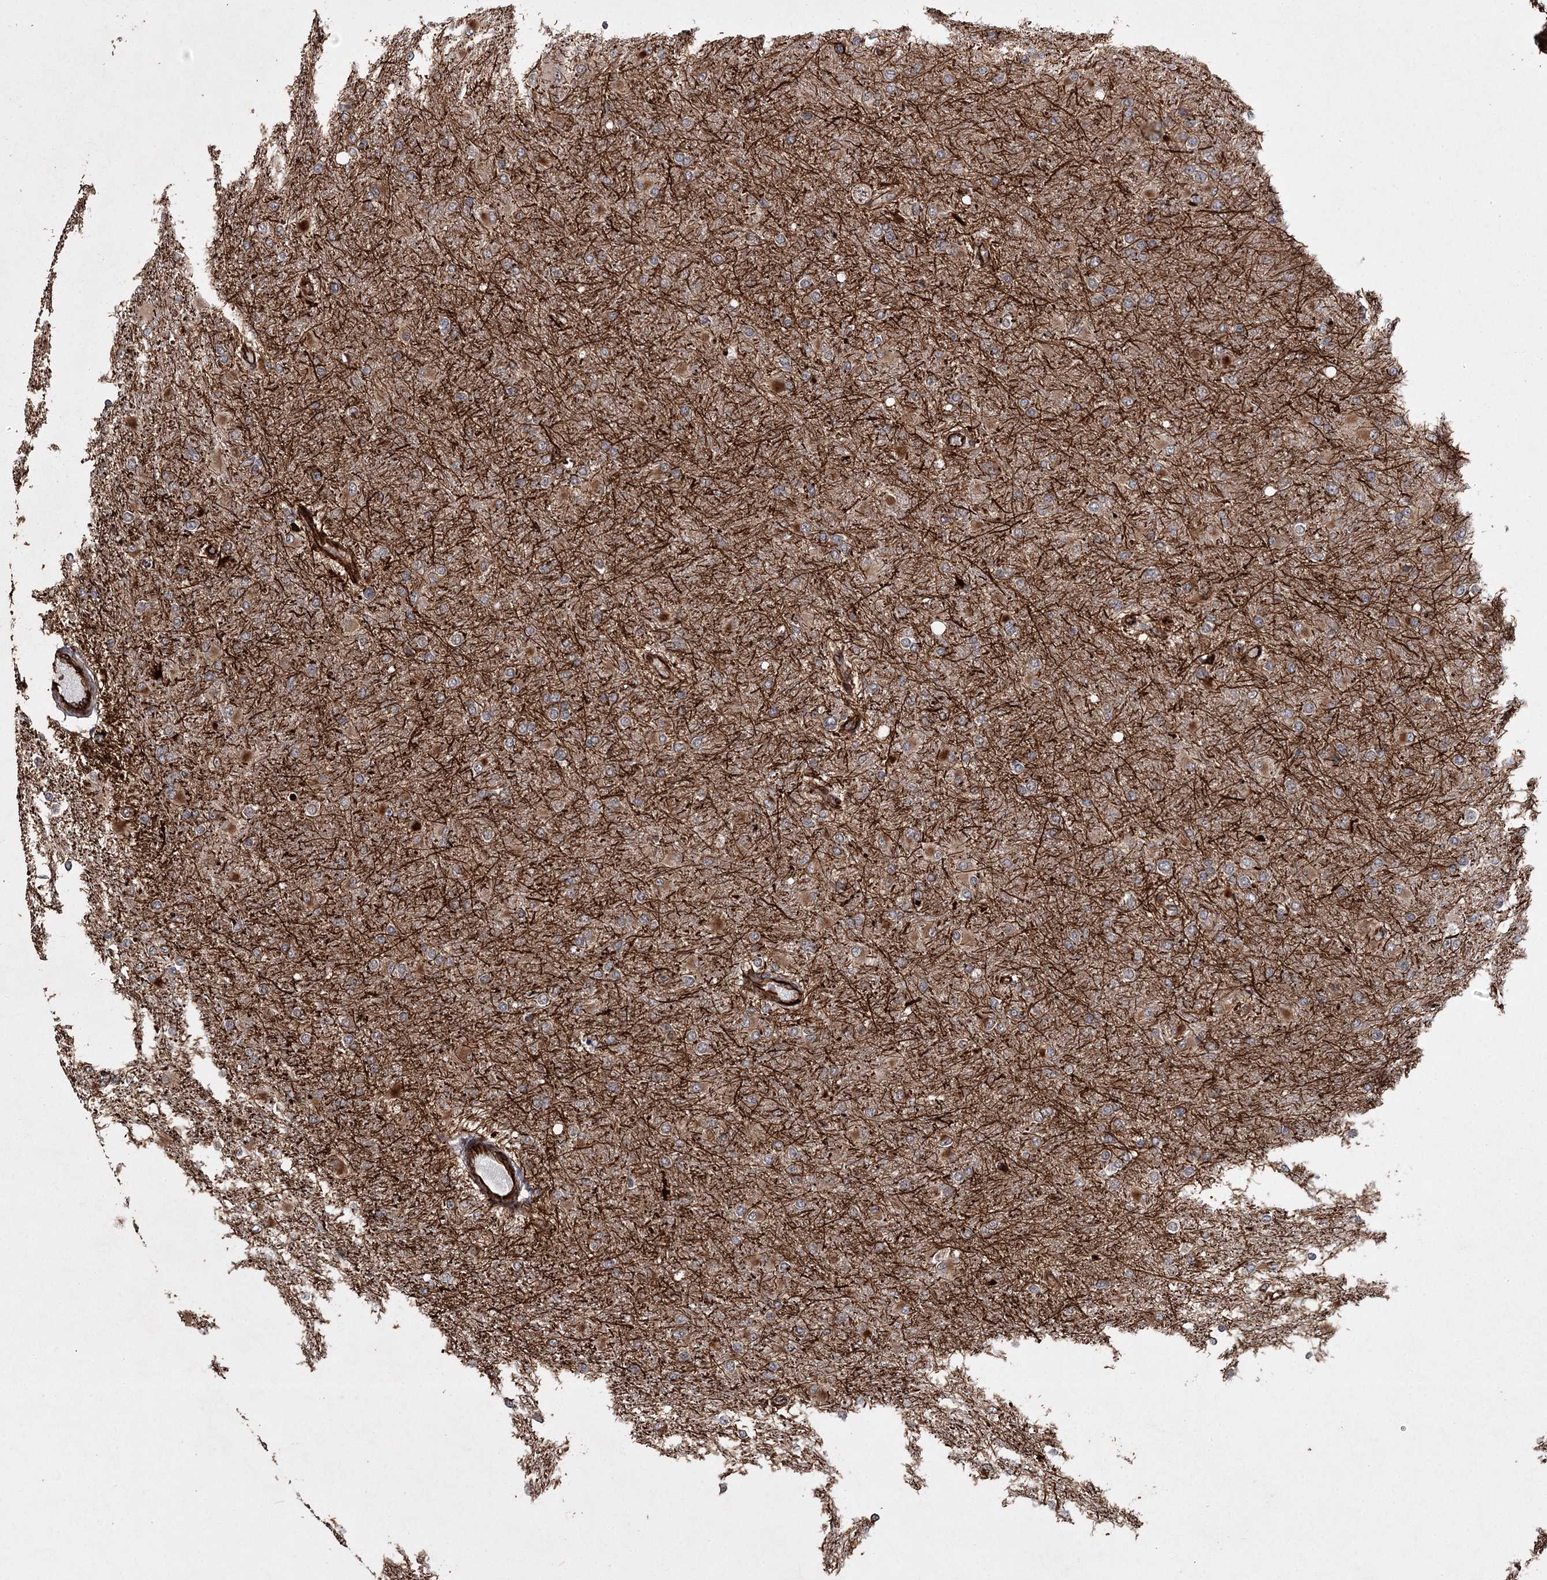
{"staining": {"intensity": "negative", "quantity": "none", "location": "none"}, "tissue": "glioma", "cell_type": "Tumor cells", "image_type": "cancer", "snomed": [{"axis": "morphology", "description": "Glioma, malignant, High grade"}, {"axis": "topography", "description": "Cerebral cortex"}], "caption": "High magnification brightfield microscopy of malignant glioma (high-grade) stained with DAB (brown) and counterstained with hematoxylin (blue): tumor cells show no significant staining. (DAB (3,3'-diaminobenzidine) immunohistochemistry, high magnification).", "gene": "RPAP3", "patient": {"sex": "female", "age": 36}}